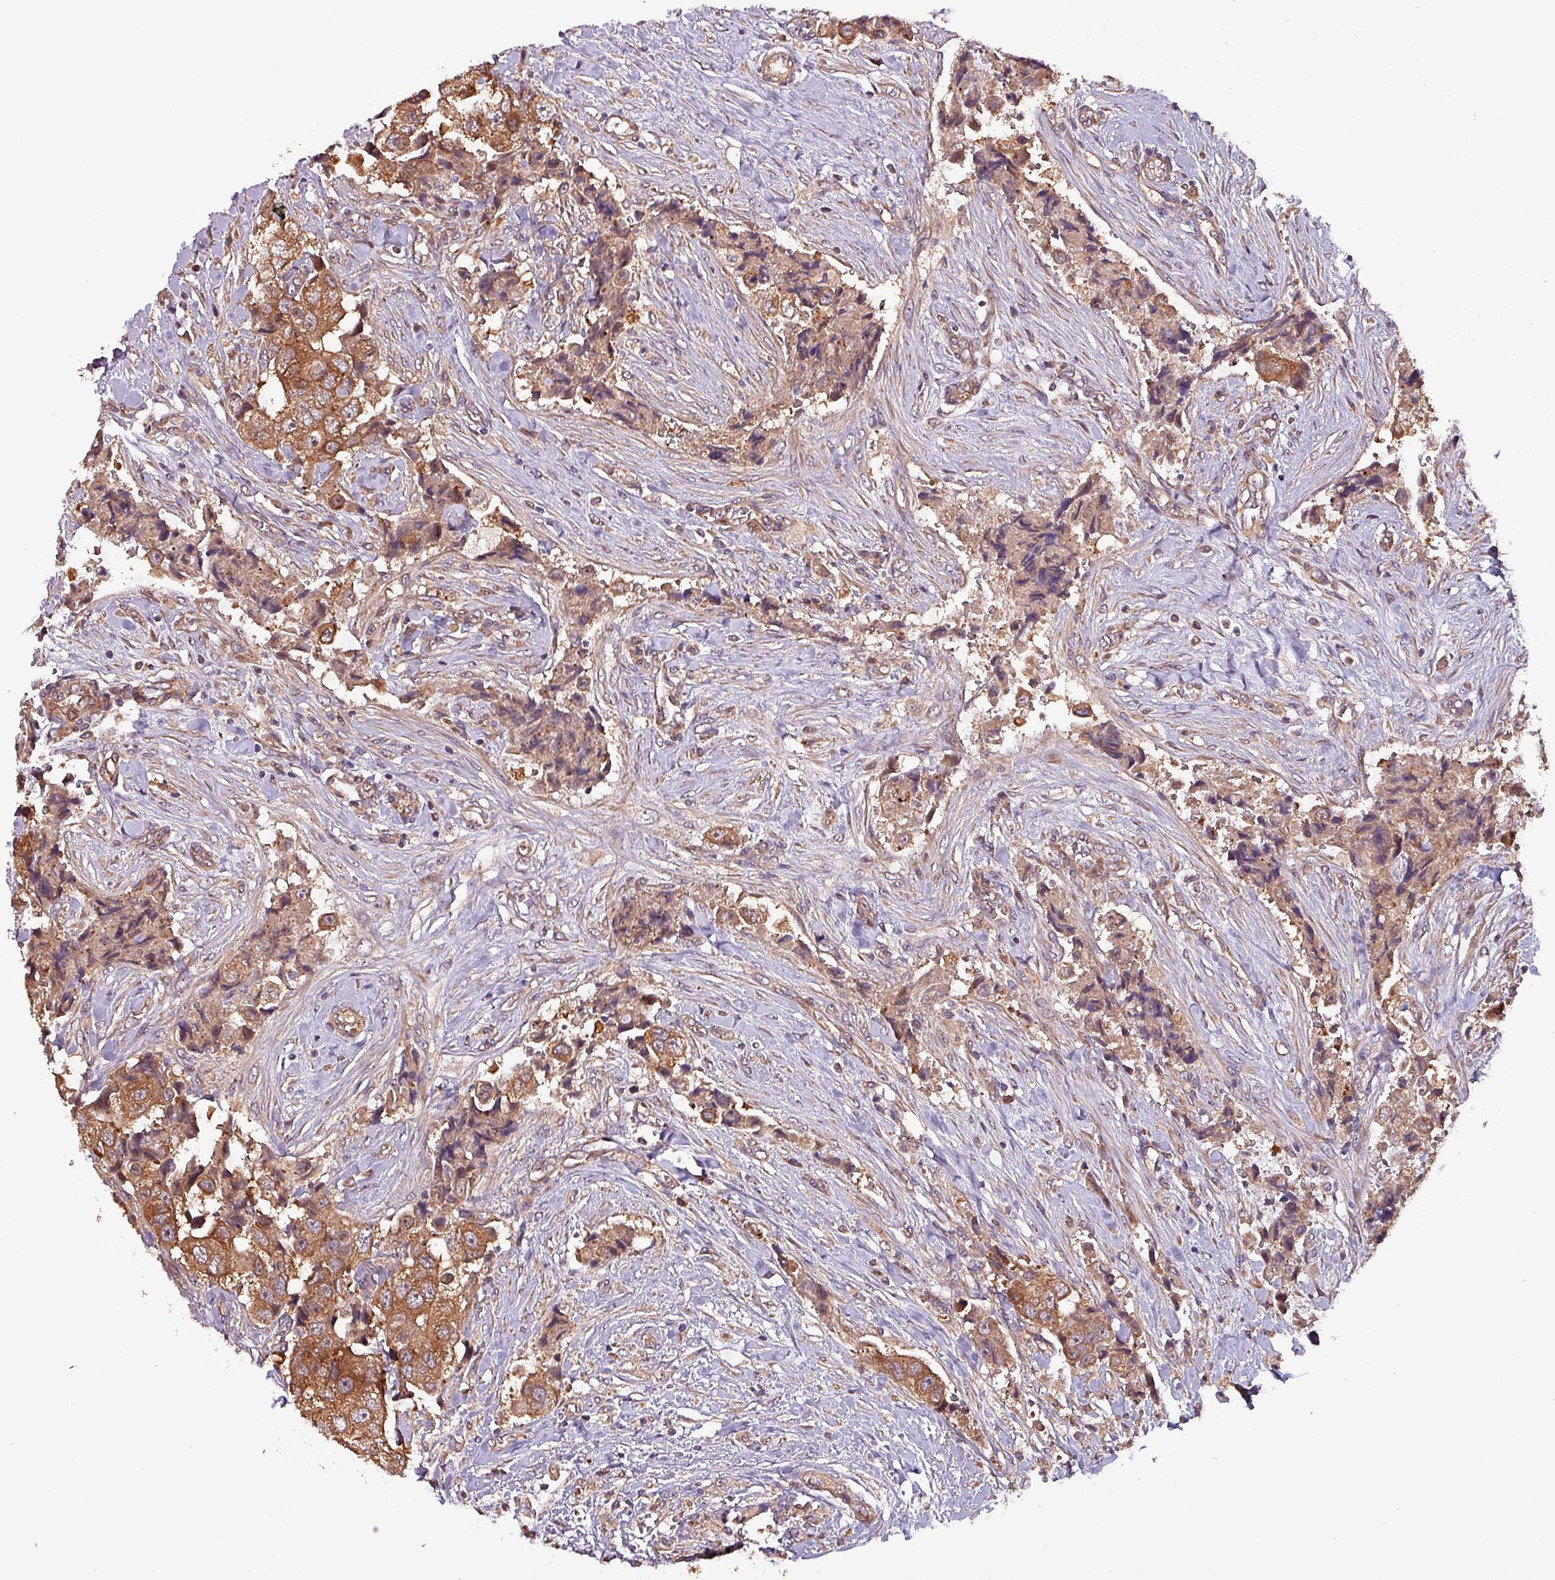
{"staining": {"intensity": "moderate", "quantity": ">75%", "location": "cytoplasmic/membranous"}, "tissue": "breast cancer", "cell_type": "Tumor cells", "image_type": "cancer", "snomed": [{"axis": "morphology", "description": "Normal tissue, NOS"}, {"axis": "morphology", "description": "Duct carcinoma"}, {"axis": "topography", "description": "Breast"}], "caption": "This is a photomicrograph of immunohistochemistry (IHC) staining of breast cancer, which shows moderate expression in the cytoplasmic/membranous of tumor cells.", "gene": "PAFAH1B2", "patient": {"sex": "female", "age": 62}}